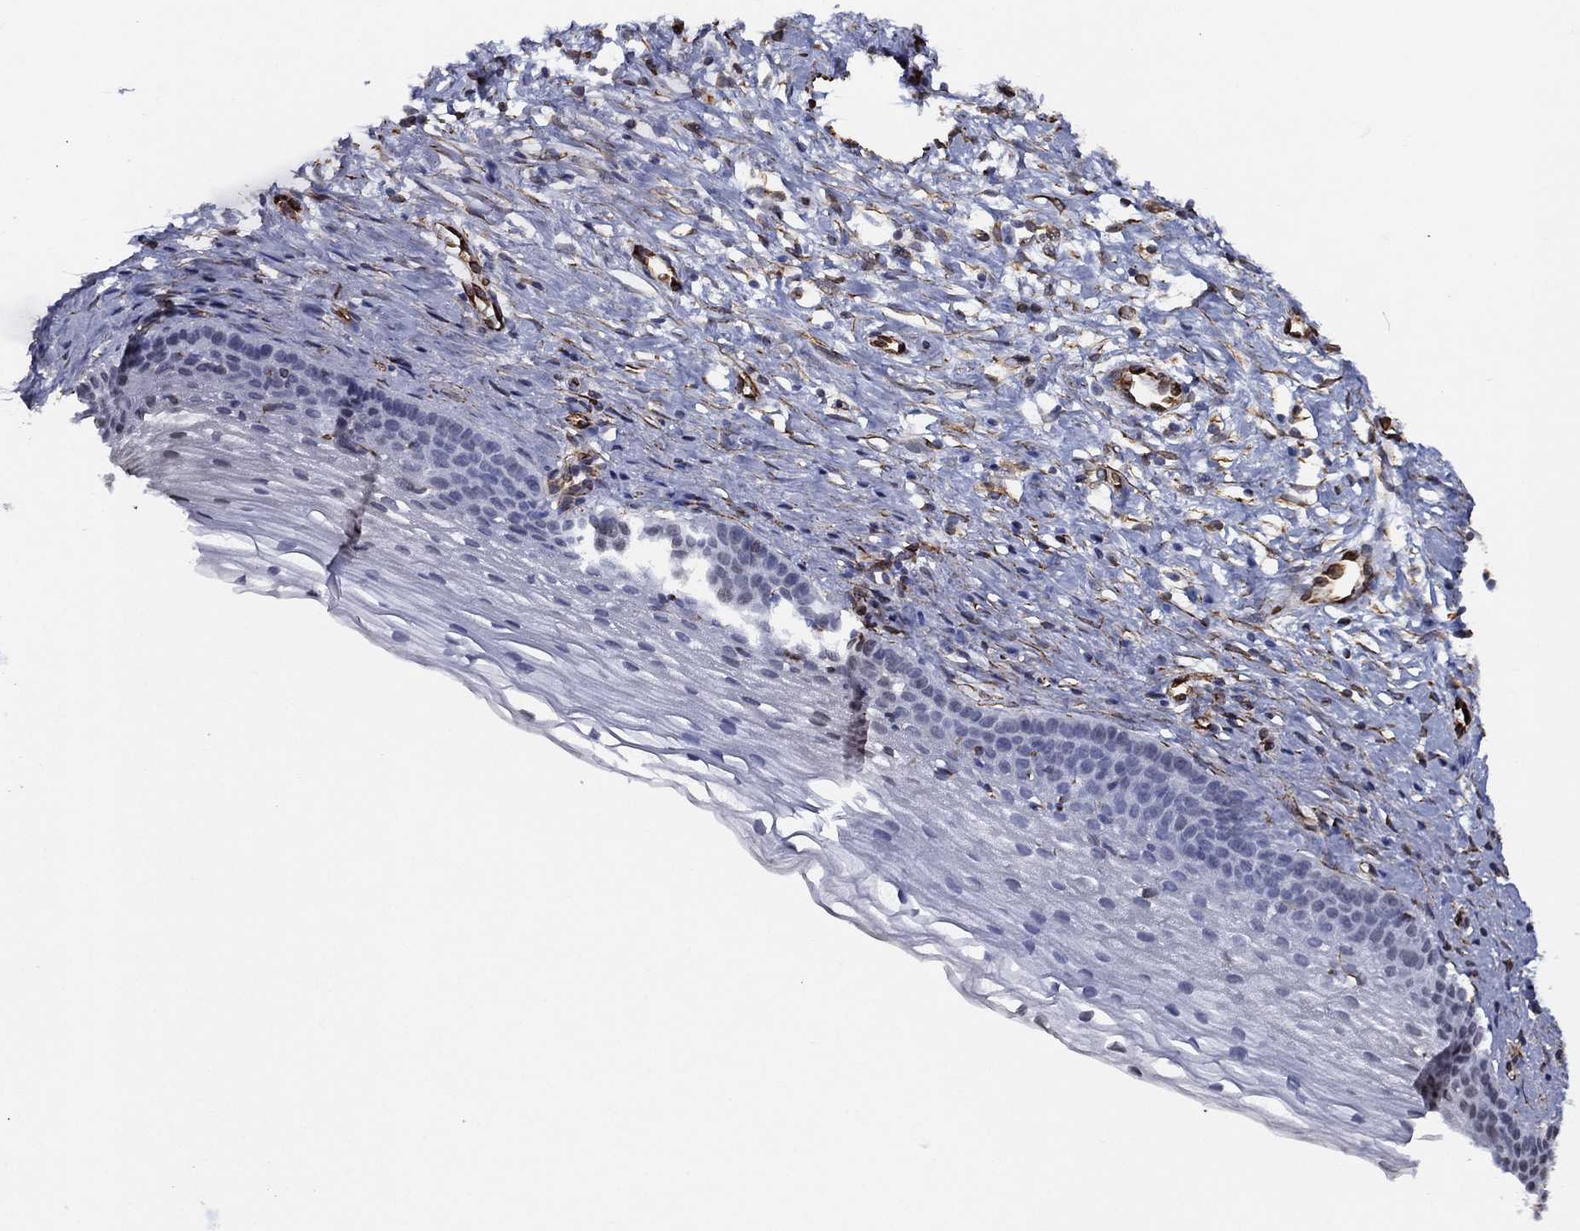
{"staining": {"intensity": "negative", "quantity": "none", "location": "none"}, "tissue": "cervix", "cell_type": "Squamous epithelial cells", "image_type": "normal", "snomed": [{"axis": "morphology", "description": "Normal tissue, NOS"}, {"axis": "topography", "description": "Cervix"}], "caption": "The photomicrograph demonstrates no significant positivity in squamous epithelial cells of cervix. (DAB (3,3'-diaminobenzidine) immunohistochemistry with hematoxylin counter stain).", "gene": "MAS1", "patient": {"sex": "female", "age": 39}}